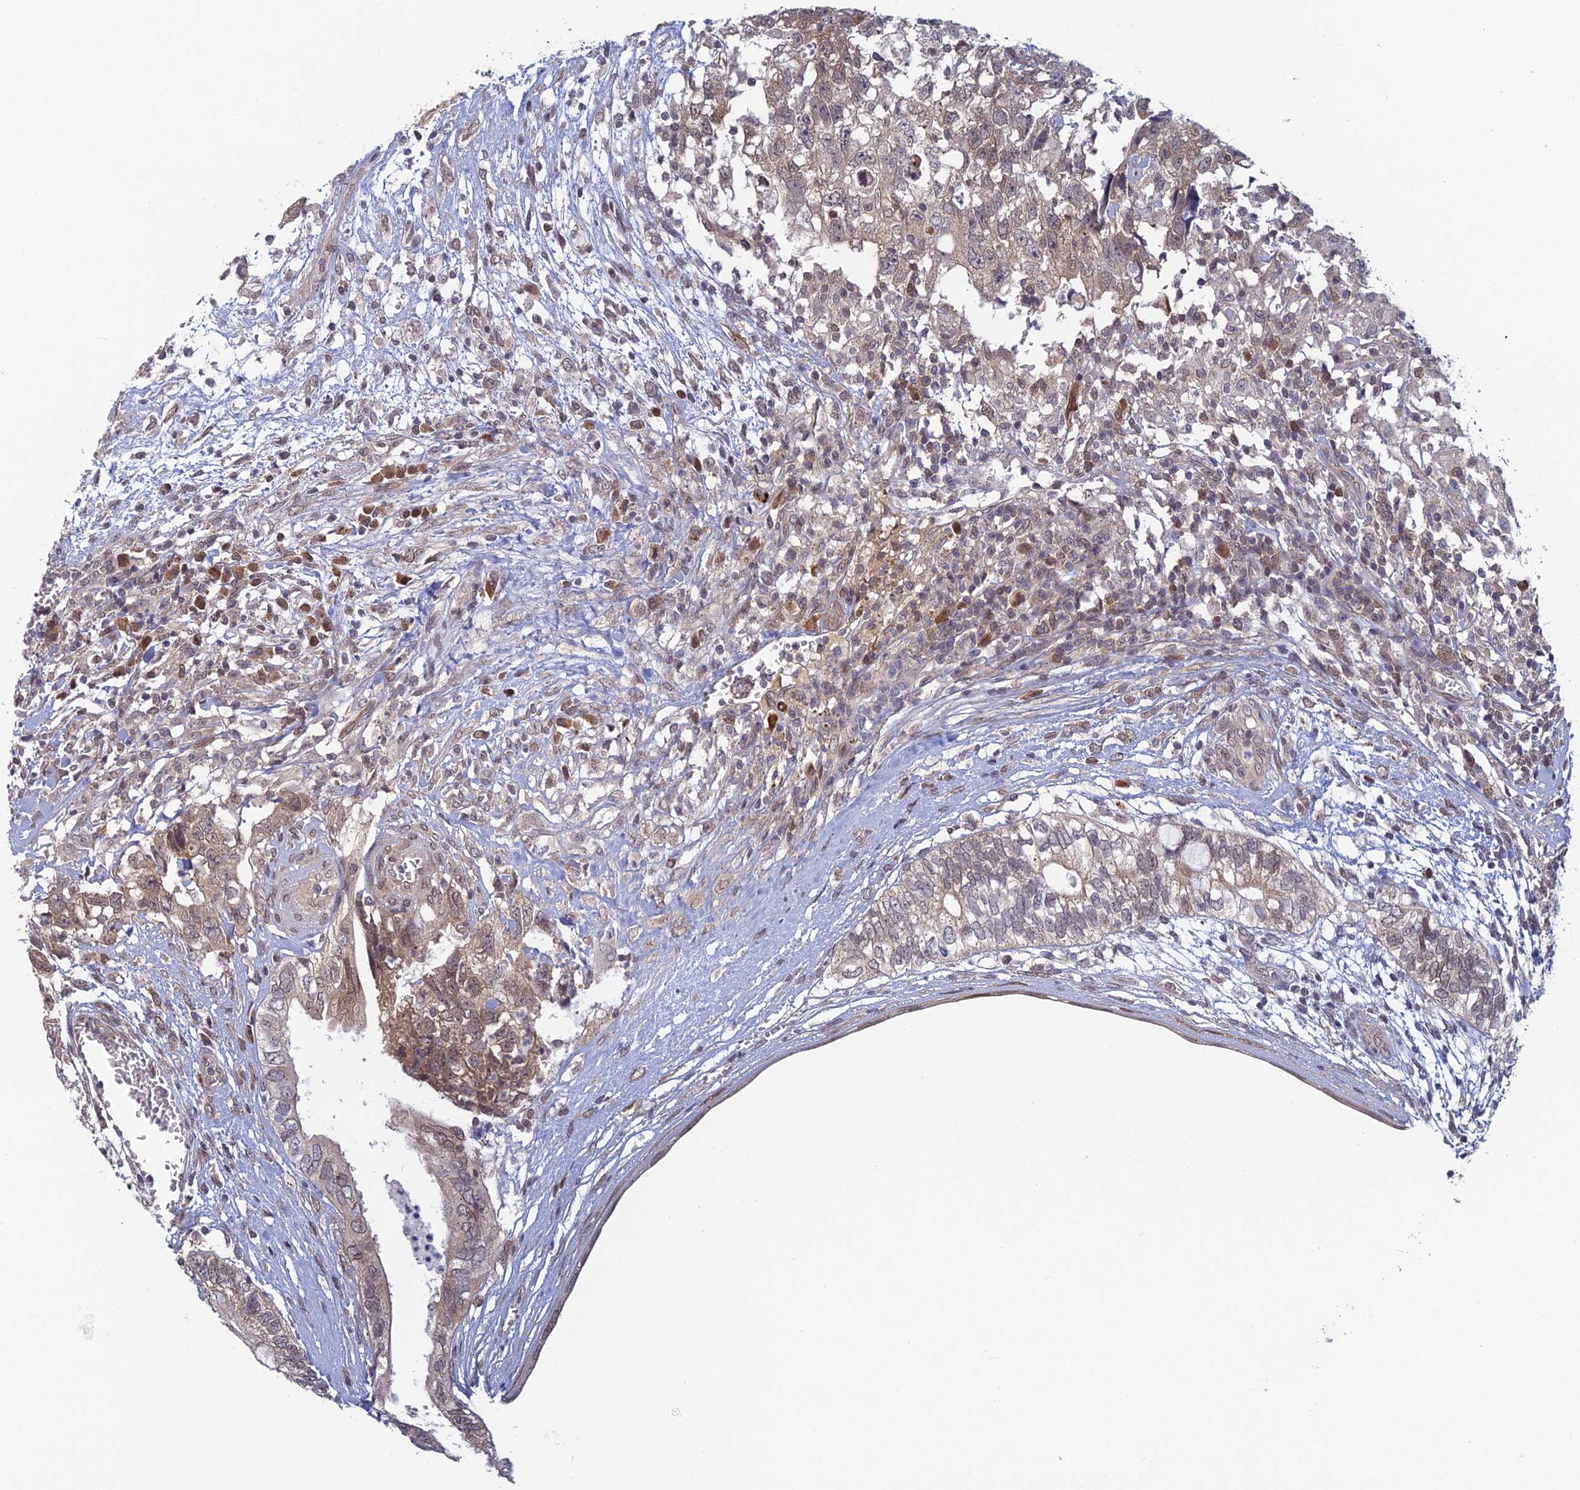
{"staining": {"intensity": "weak", "quantity": "<25%", "location": "cytoplasmic/membranous"}, "tissue": "testis cancer", "cell_type": "Tumor cells", "image_type": "cancer", "snomed": [{"axis": "morphology", "description": "Seminoma, NOS"}, {"axis": "morphology", "description": "Carcinoma, Embryonal, NOS"}, {"axis": "topography", "description": "Testis"}], "caption": "An image of testis embryonal carcinoma stained for a protein demonstrates no brown staining in tumor cells.", "gene": "SRA1", "patient": {"sex": "male", "age": 29}}